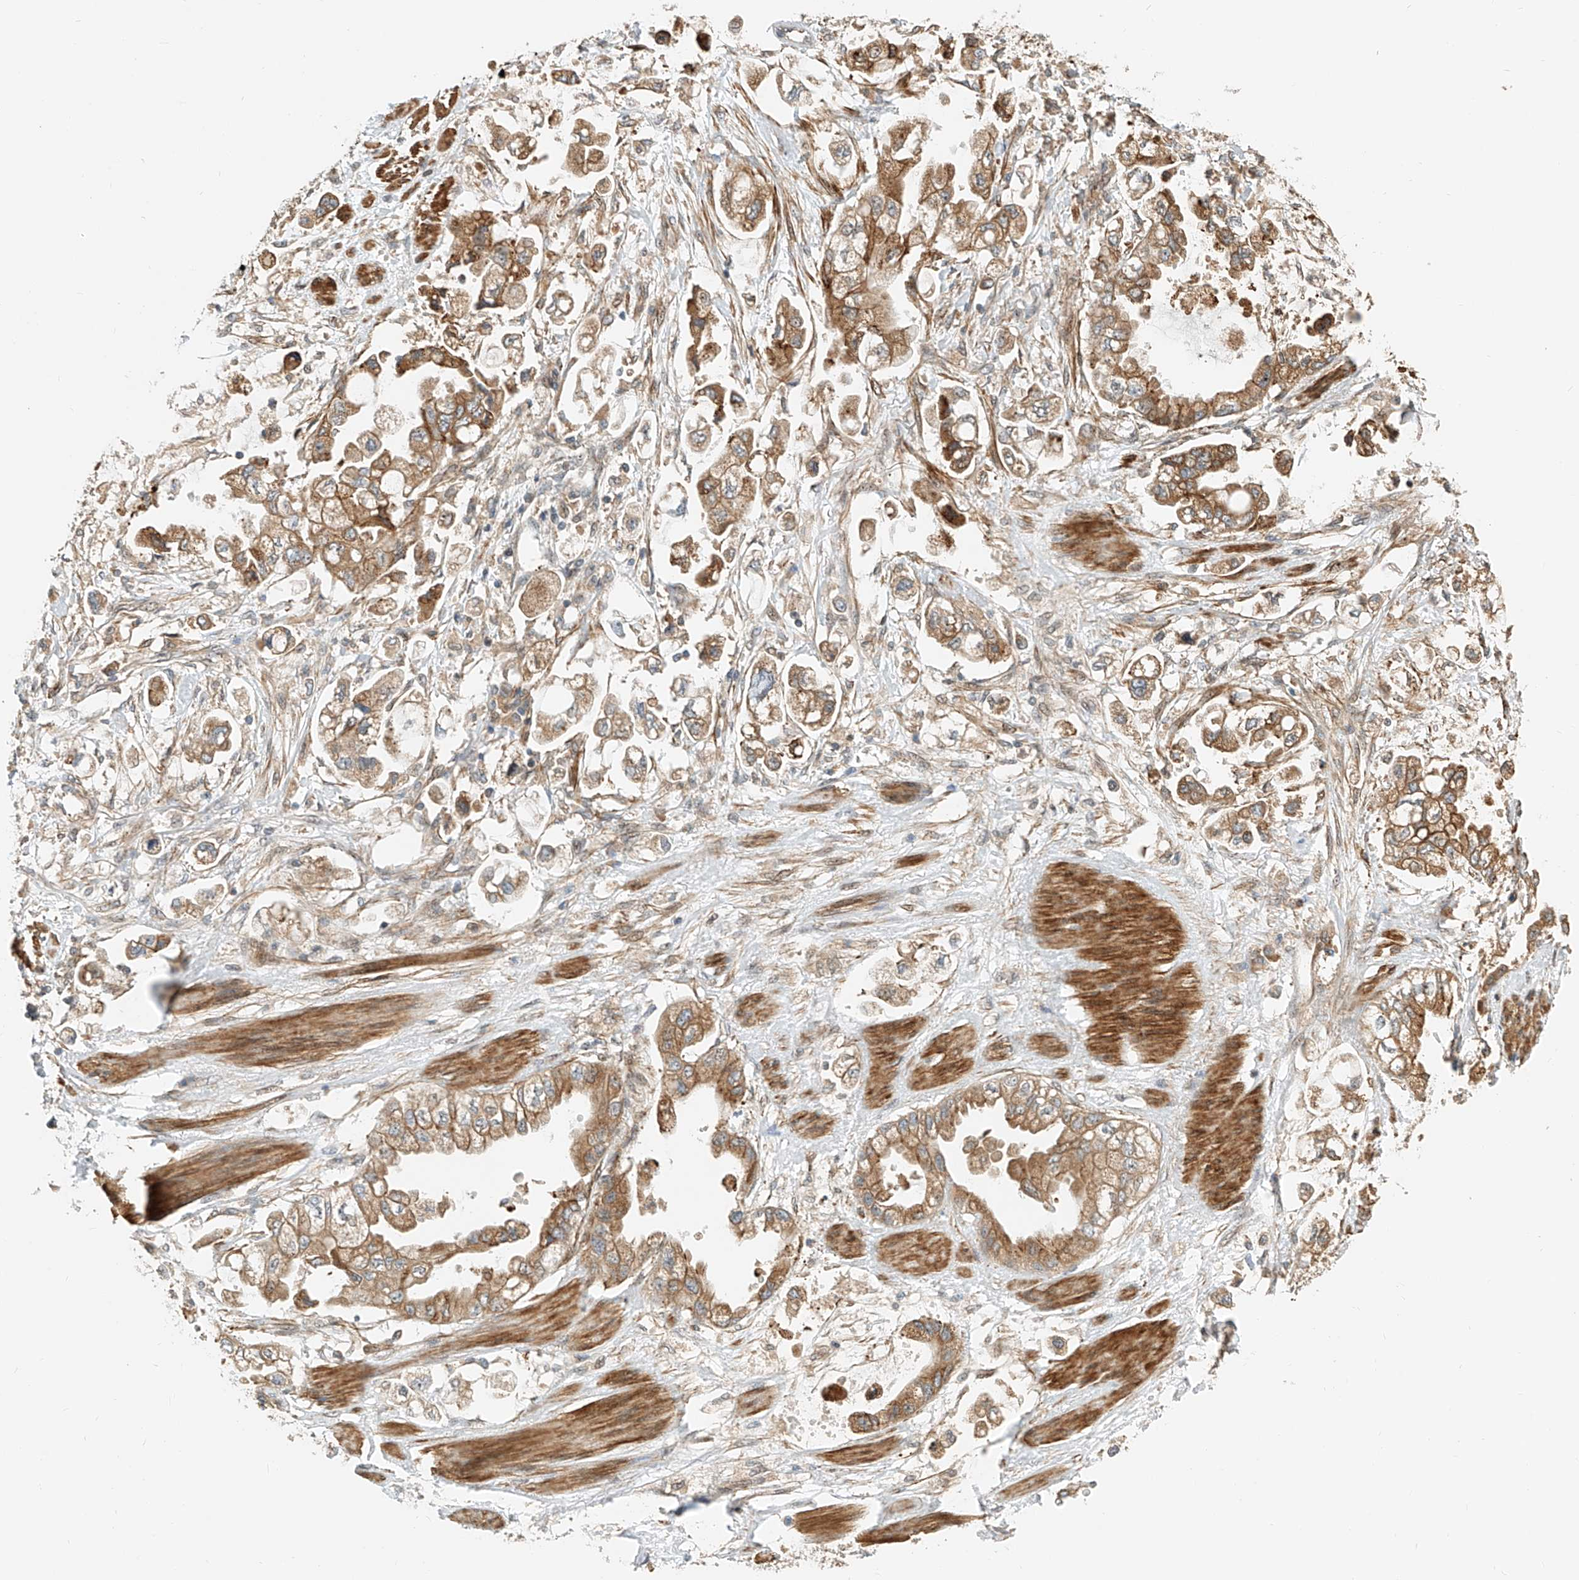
{"staining": {"intensity": "moderate", "quantity": ">75%", "location": "cytoplasmic/membranous"}, "tissue": "stomach cancer", "cell_type": "Tumor cells", "image_type": "cancer", "snomed": [{"axis": "morphology", "description": "Adenocarcinoma, NOS"}, {"axis": "topography", "description": "Stomach"}], "caption": "High-power microscopy captured an immunohistochemistry (IHC) micrograph of stomach cancer (adenocarcinoma), revealing moderate cytoplasmic/membranous positivity in approximately >75% of tumor cells.", "gene": "CPAMD8", "patient": {"sex": "male", "age": 62}}